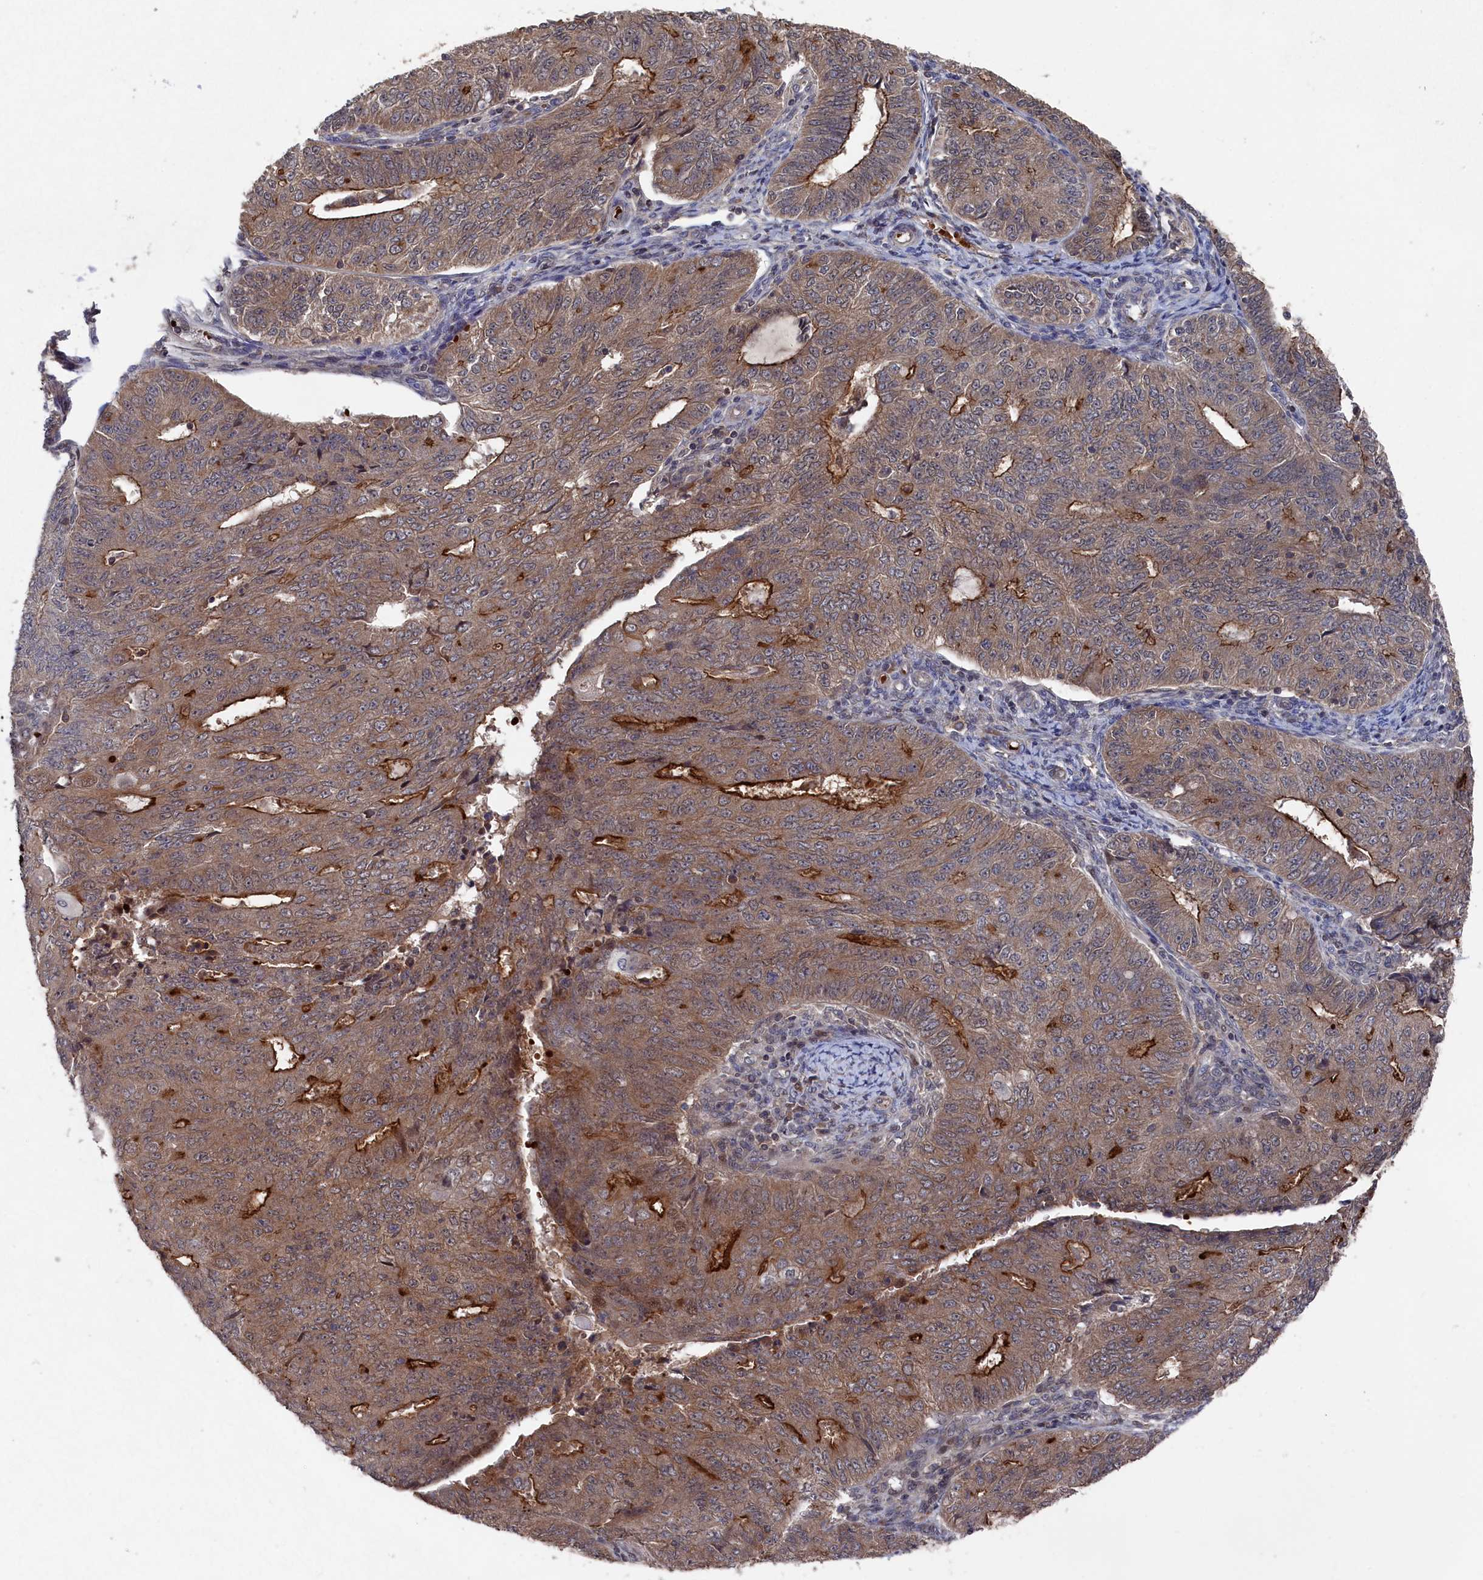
{"staining": {"intensity": "moderate", "quantity": "25%-75%", "location": "cytoplasmic/membranous"}, "tissue": "endometrial cancer", "cell_type": "Tumor cells", "image_type": "cancer", "snomed": [{"axis": "morphology", "description": "Adenocarcinoma, NOS"}, {"axis": "topography", "description": "Endometrium"}], "caption": "The image displays immunohistochemical staining of endometrial adenocarcinoma. There is moderate cytoplasmic/membranous staining is identified in approximately 25%-75% of tumor cells.", "gene": "TMC5", "patient": {"sex": "female", "age": 32}}